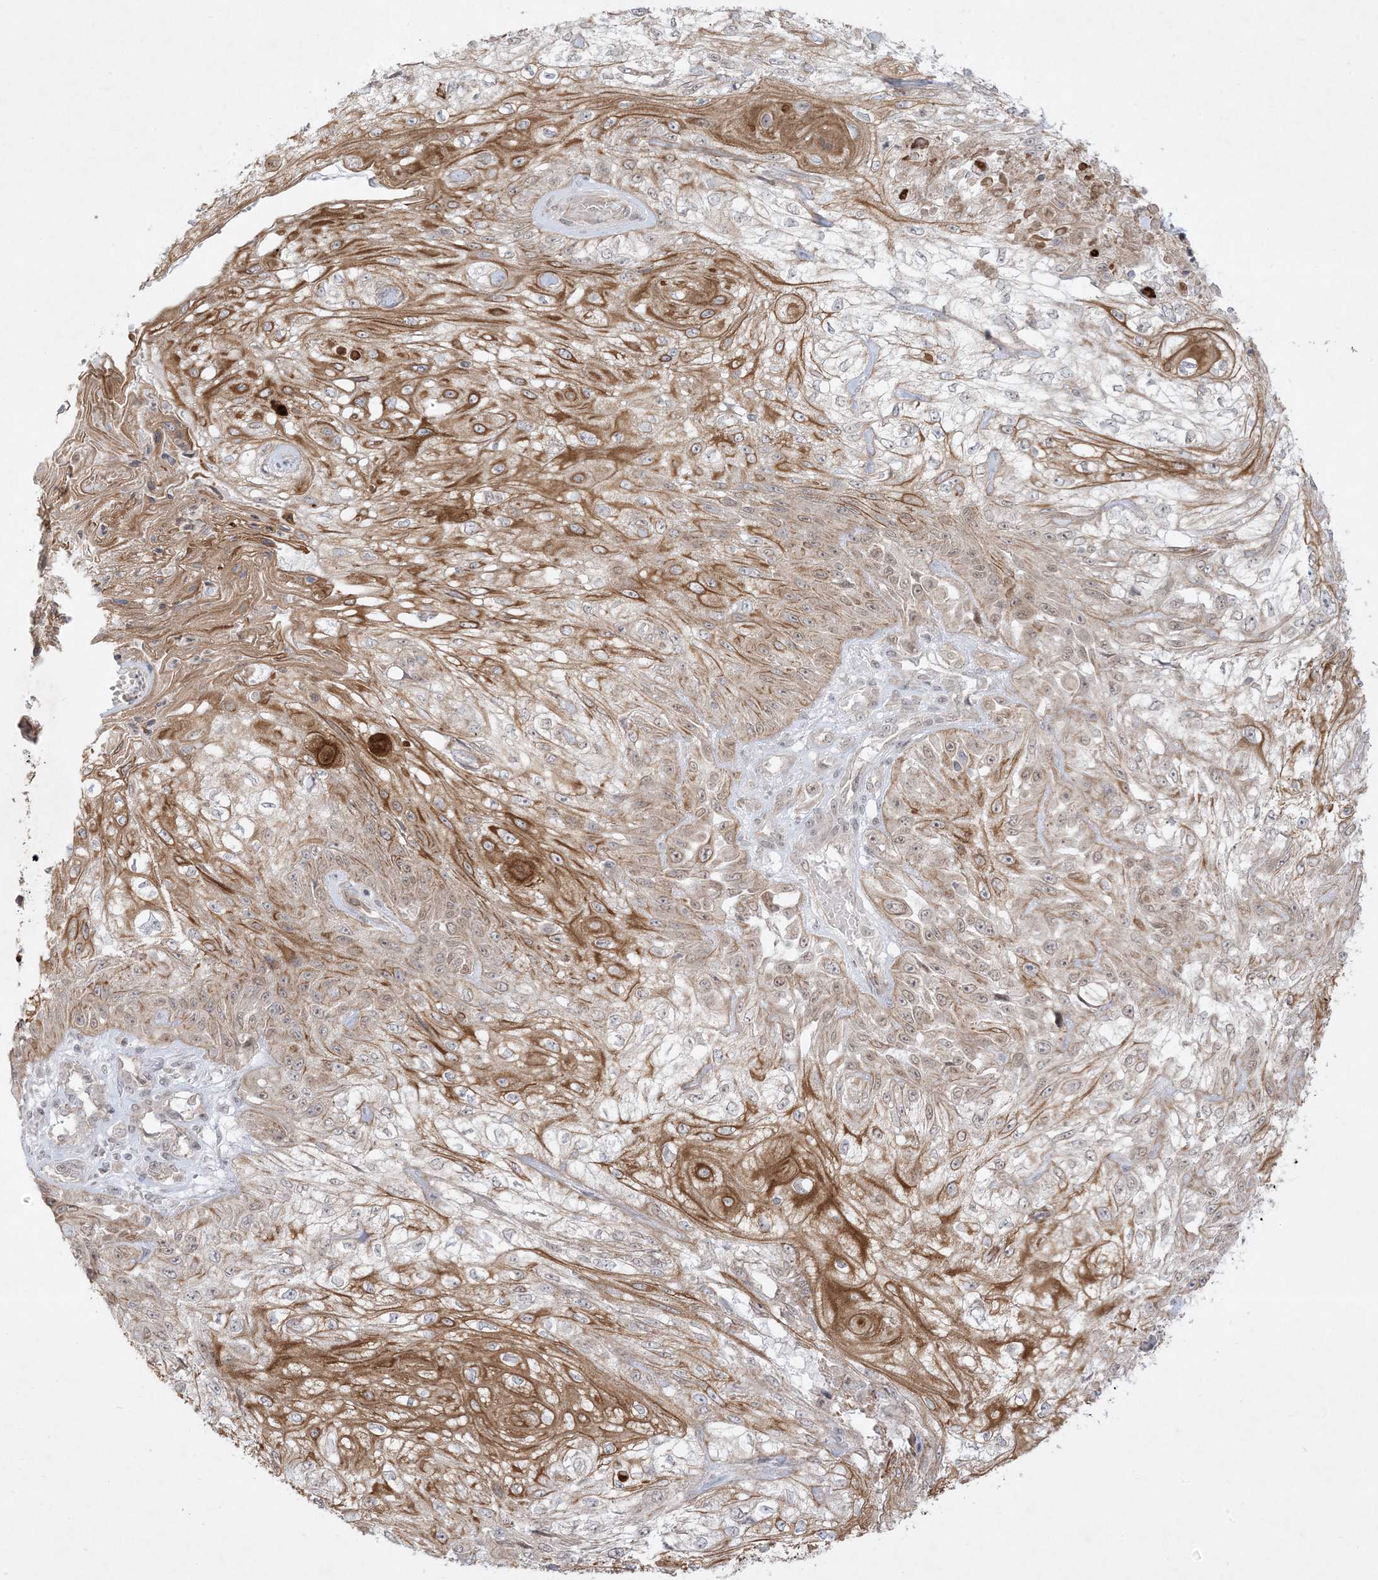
{"staining": {"intensity": "moderate", "quantity": ">75%", "location": "cytoplasmic/membranous,nuclear"}, "tissue": "skin cancer", "cell_type": "Tumor cells", "image_type": "cancer", "snomed": [{"axis": "morphology", "description": "Squamous cell carcinoma, NOS"}, {"axis": "morphology", "description": "Squamous cell carcinoma, metastatic, NOS"}, {"axis": "topography", "description": "Skin"}, {"axis": "topography", "description": "Lymph node"}], "caption": "Metastatic squamous cell carcinoma (skin) stained with DAB immunohistochemistry exhibits medium levels of moderate cytoplasmic/membranous and nuclear staining in about >75% of tumor cells.", "gene": "PTK6", "patient": {"sex": "male", "age": 75}}